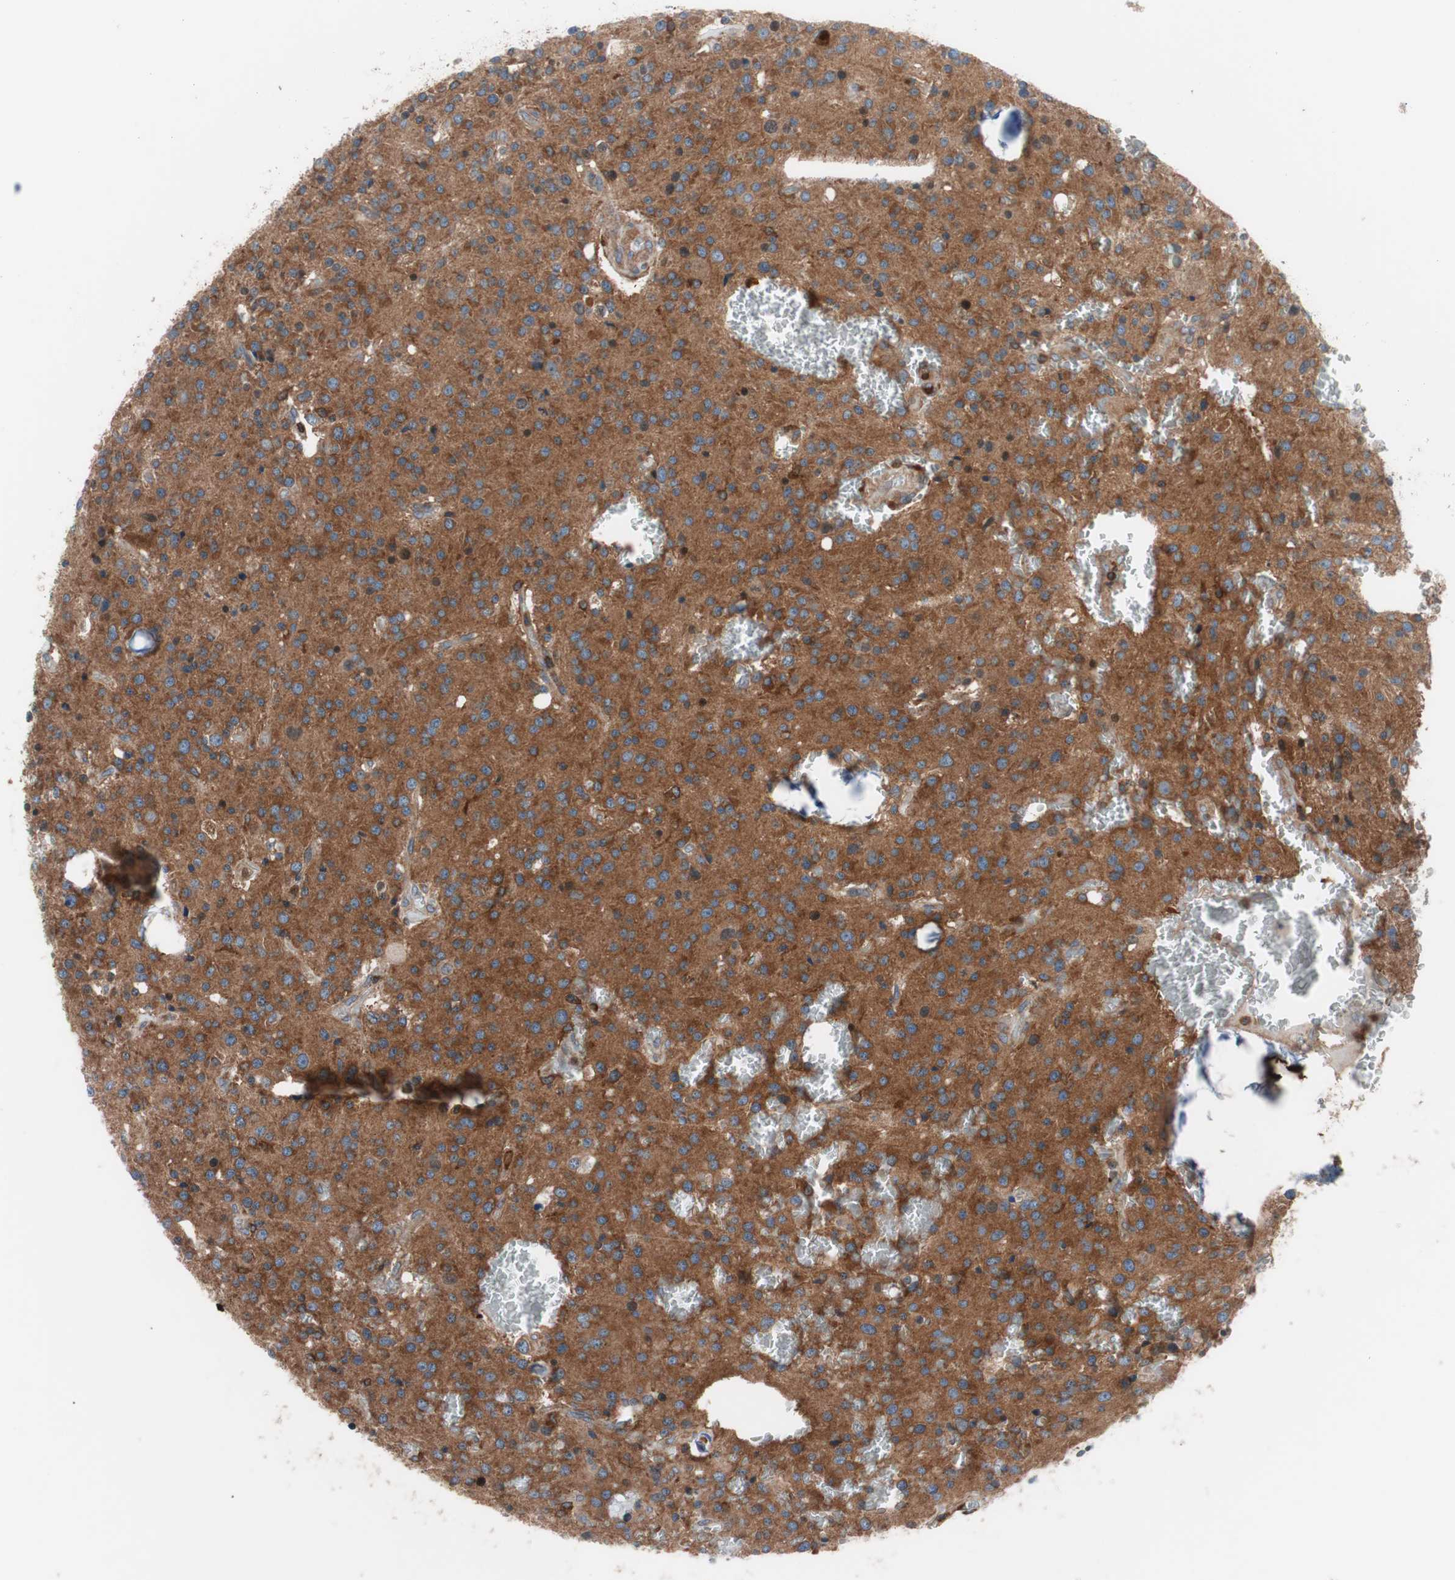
{"staining": {"intensity": "strong", "quantity": ">75%", "location": "cytoplasmic/membranous"}, "tissue": "glioma", "cell_type": "Tumor cells", "image_type": "cancer", "snomed": [{"axis": "morphology", "description": "Glioma, malignant, Low grade"}, {"axis": "topography", "description": "Brain"}], "caption": "Approximately >75% of tumor cells in malignant low-grade glioma display strong cytoplasmic/membranous protein staining as visualized by brown immunohistochemical staining.", "gene": "PIK3R1", "patient": {"sex": "male", "age": 58}}